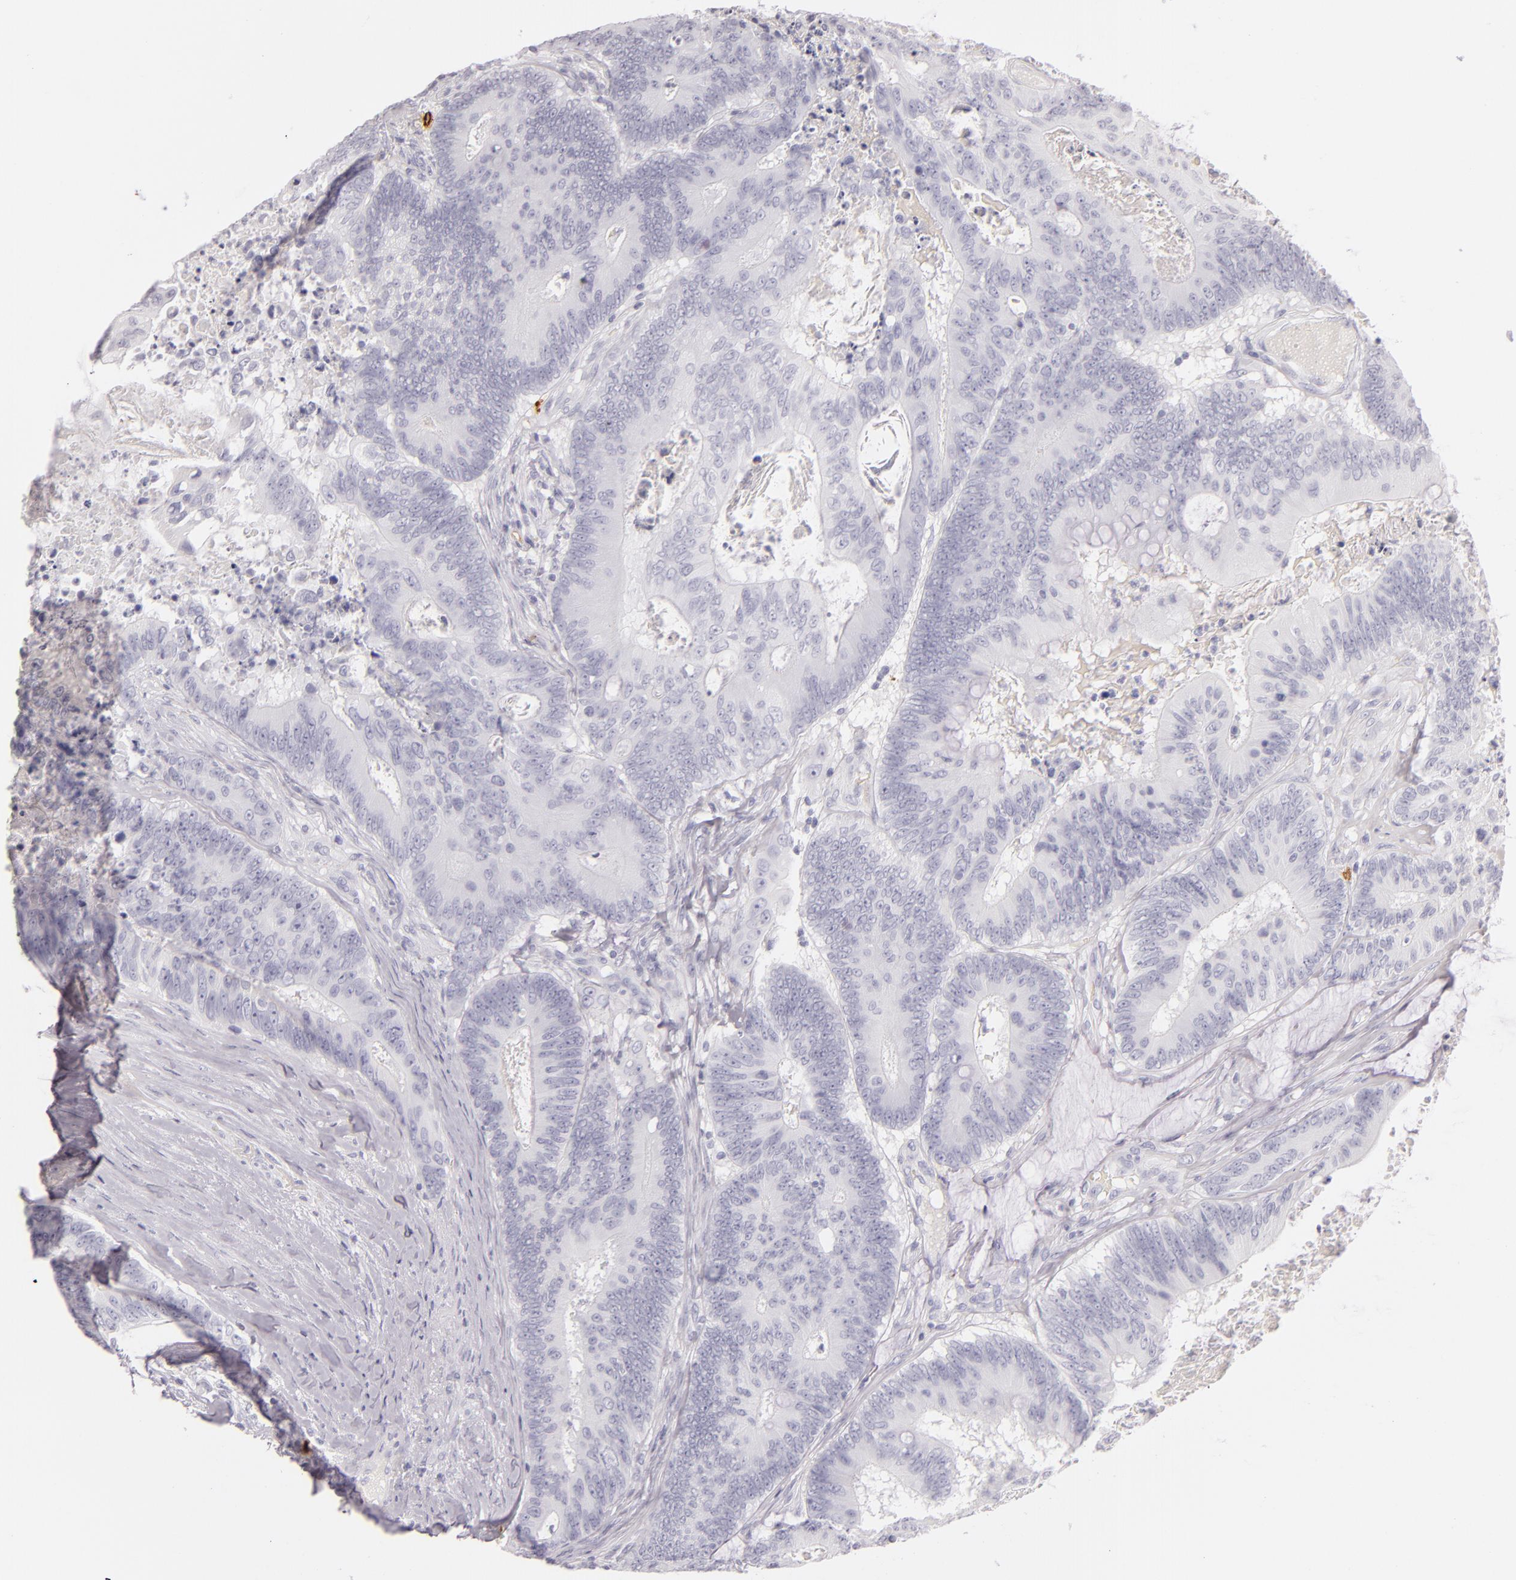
{"staining": {"intensity": "negative", "quantity": "none", "location": "none"}, "tissue": "colorectal cancer", "cell_type": "Tumor cells", "image_type": "cancer", "snomed": [{"axis": "morphology", "description": "Adenocarcinoma, NOS"}, {"axis": "topography", "description": "Colon"}], "caption": "High magnification brightfield microscopy of colorectal cancer (adenocarcinoma) stained with DAB (3,3'-diaminobenzidine) (brown) and counterstained with hematoxylin (blue): tumor cells show no significant positivity. Nuclei are stained in blue.", "gene": "TPSD1", "patient": {"sex": "male", "age": 65}}